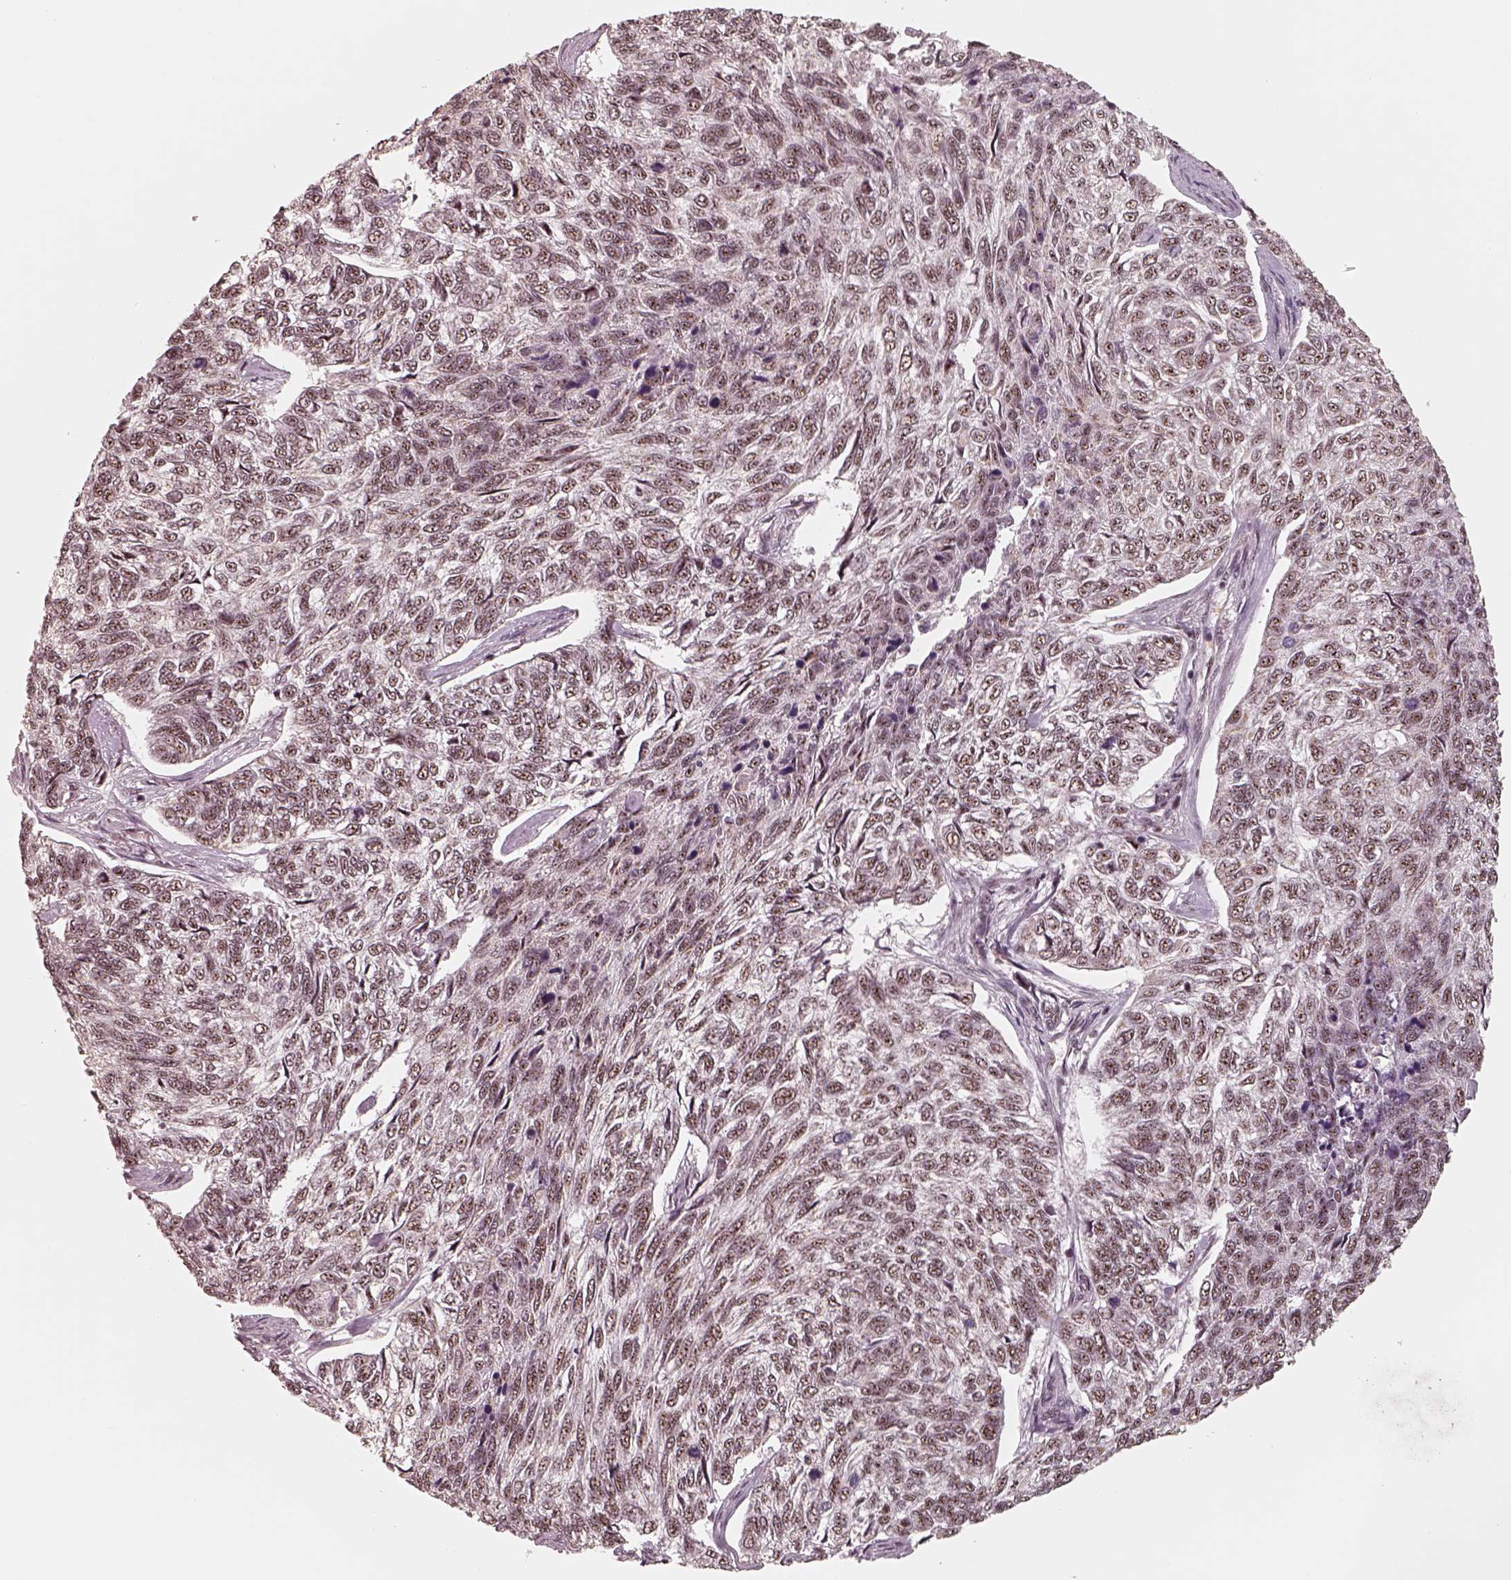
{"staining": {"intensity": "weak", "quantity": ">75%", "location": "nuclear"}, "tissue": "skin cancer", "cell_type": "Tumor cells", "image_type": "cancer", "snomed": [{"axis": "morphology", "description": "Basal cell carcinoma"}, {"axis": "topography", "description": "Skin"}], "caption": "Skin basal cell carcinoma tissue displays weak nuclear staining in about >75% of tumor cells (IHC, brightfield microscopy, high magnification).", "gene": "ATXN7L3", "patient": {"sex": "female", "age": 65}}